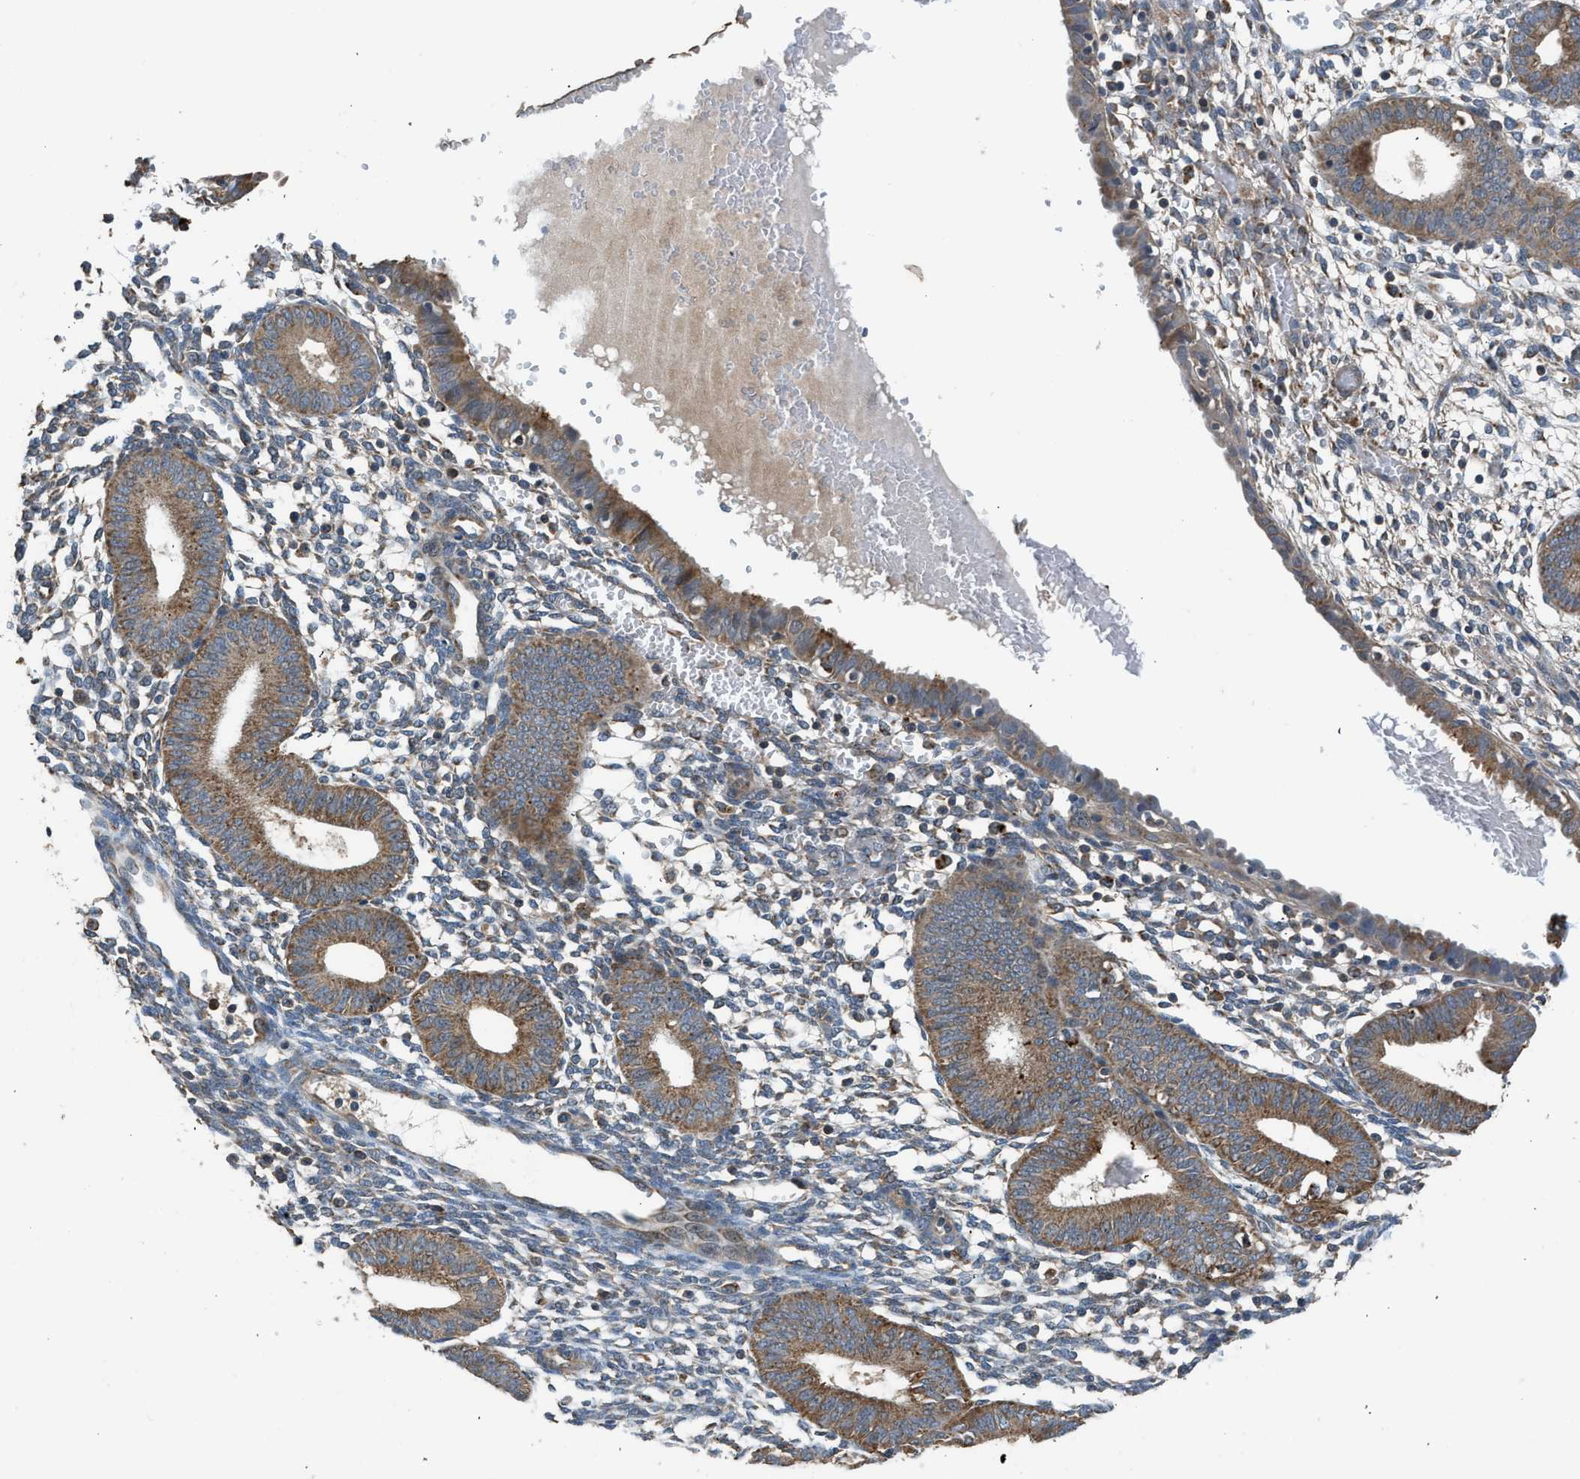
{"staining": {"intensity": "weak", "quantity": "<25%", "location": "cytoplasmic/membranous"}, "tissue": "endometrium", "cell_type": "Cells in endometrial stroma", "image_type": "normal", "snomed": [{"axis": "morphology", "description": "Normal tissue, NOS"}, {"axis": "topography", "description": "Endometrium"}], "caption": "DAB (3,3'-diaminobenzidine) immunohistochemical staining of unremarkable endometrium shows no significant expression in cells in endometrial stroma.", "gene": "STARD3", "patient": {"sex": "female", "age": 61}}